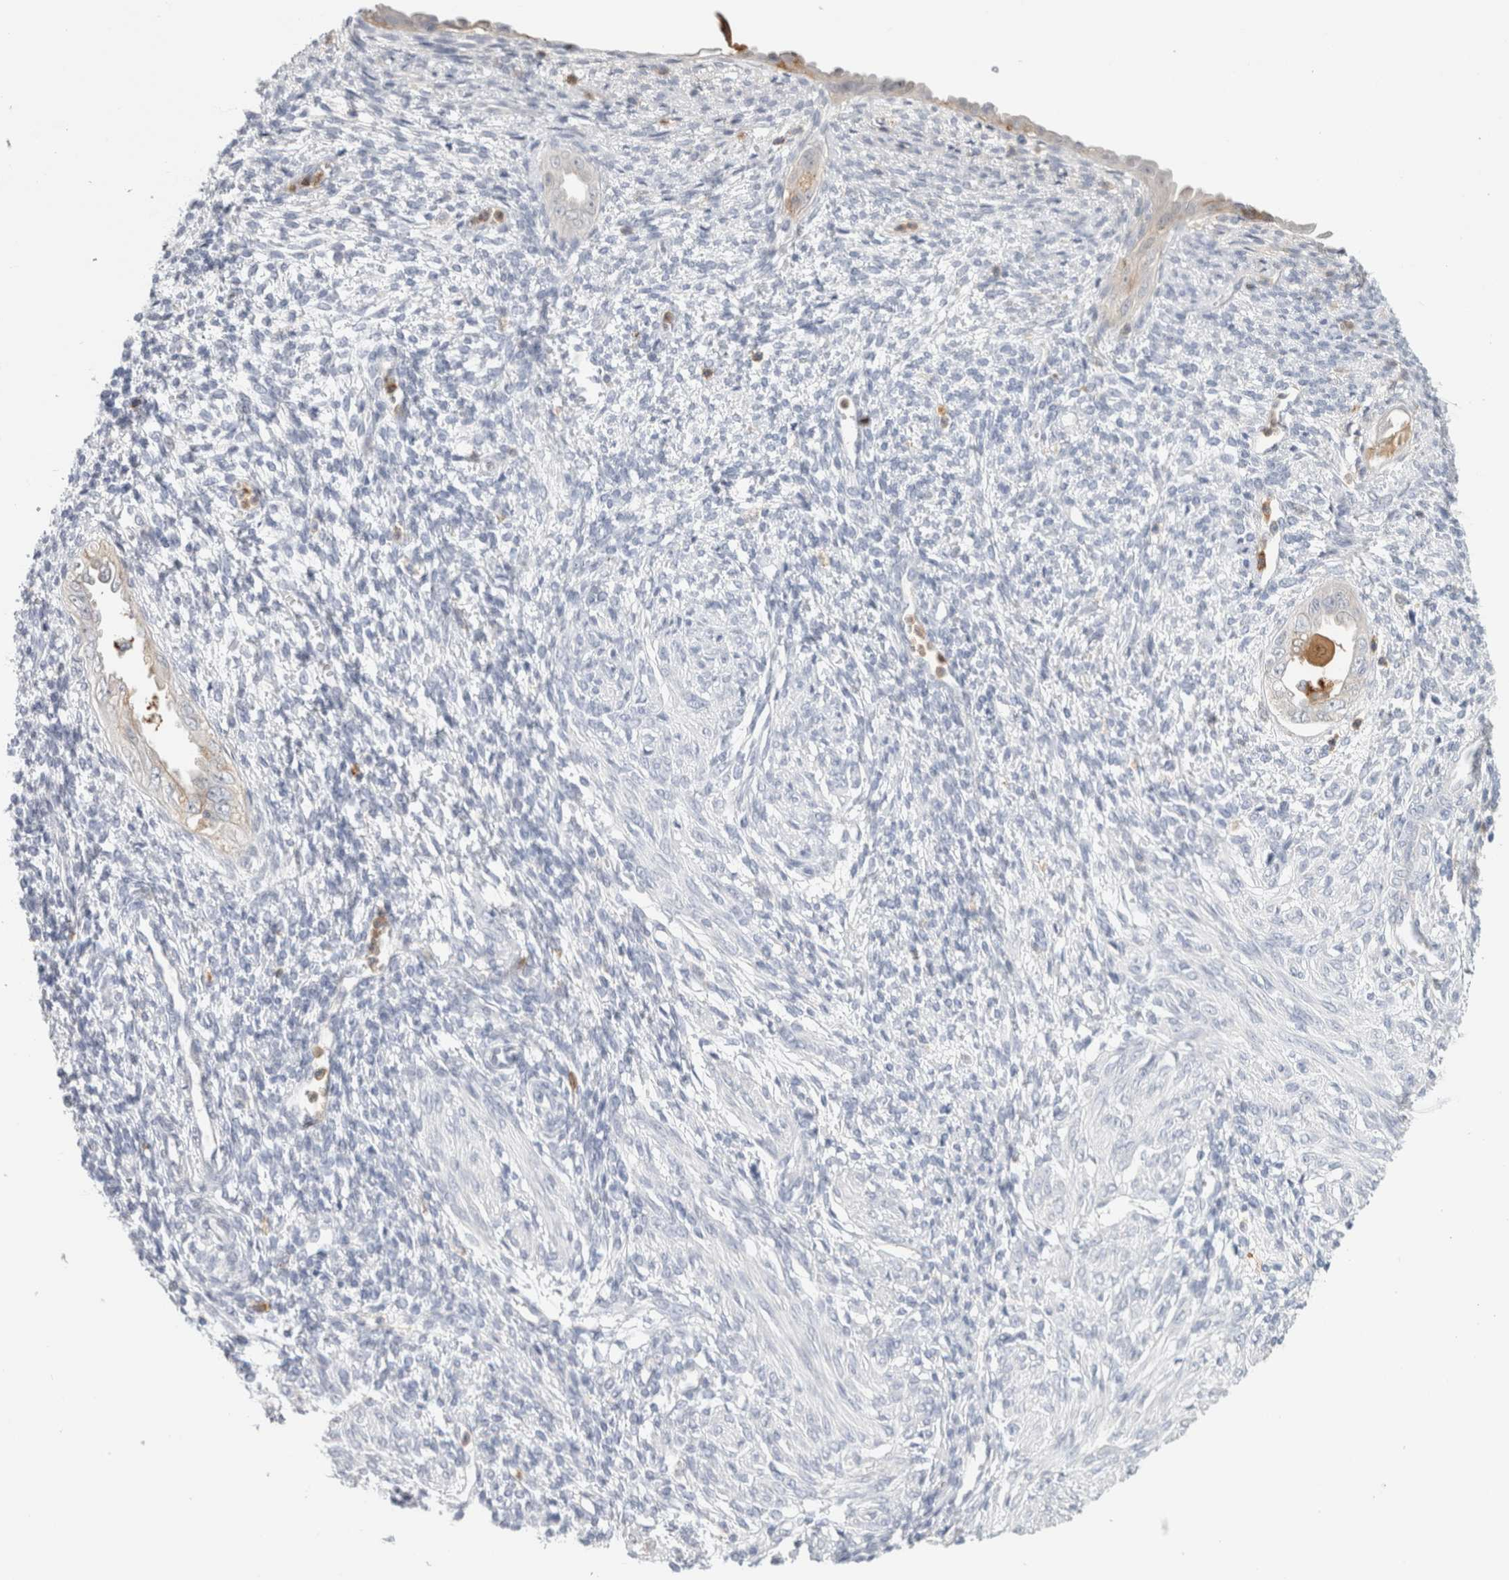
{"staining": {"intensity": "negative", "quantity": "none", "location": "none"}, "tissue": "endometrium", "cell_type": "Cells in endometrial stroma", "image_type": "normal", "snomed": [{"axis": "morphology", "description": "Normal tissue, NOS"}, {"axis": "topography", "description": "Endometrium"}], "caption": "The immunohistochemistry (IHC) histopathology image has no significant staining in cells in endometrial stroma of endometrium. The staining was performed using DAB to visualize the protein expression in brown, while the nuclei were stained in blue with hematoxylin (Magnification: 20x).", "gene": "P2RY2", "patient": {"sex": "female", "age": 66}}